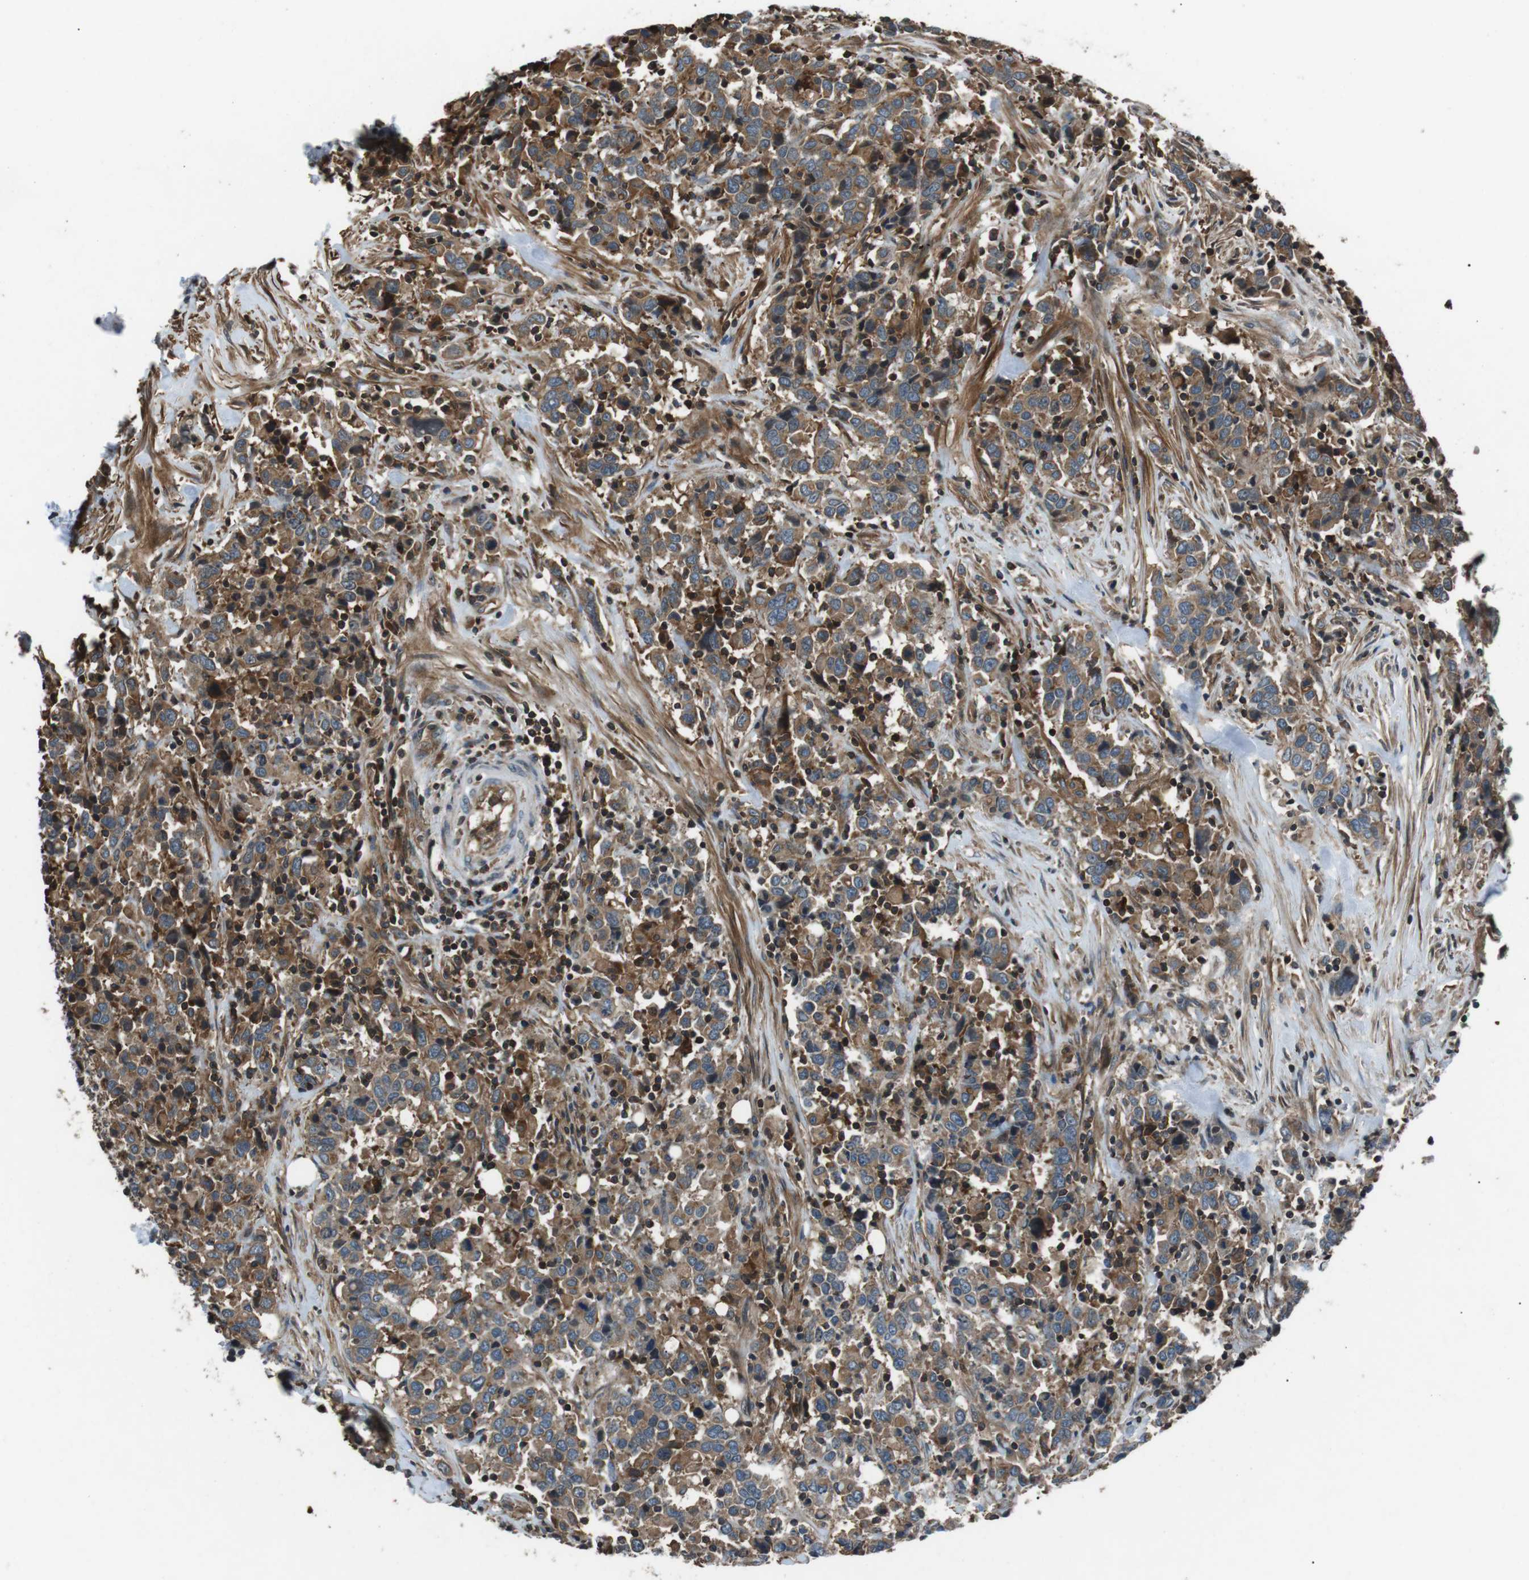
{"staining": {"intensity": "moderate", "quantity": ">75%", "location": "cytoplasmic/membranous"}, "tissue": "urothelial cancer", "cell_type": "Tumor cells", "image_type": "cancer", "snomed": [{"axis": "morphology", "description": "Urothelial carcinoma, High grade"}, {"axis": "topography", "description": "Urinary bladder"}], "caption": "Urothelial cancer stained with DAB (3,3'-diaminobenzidine) IHC exhibits medium levels of moderate cytoplasmic/membranous positivity in about >75% of tumor cells.", "gene": "GPR161", "patient": {"sex": "male", "age": 61}}